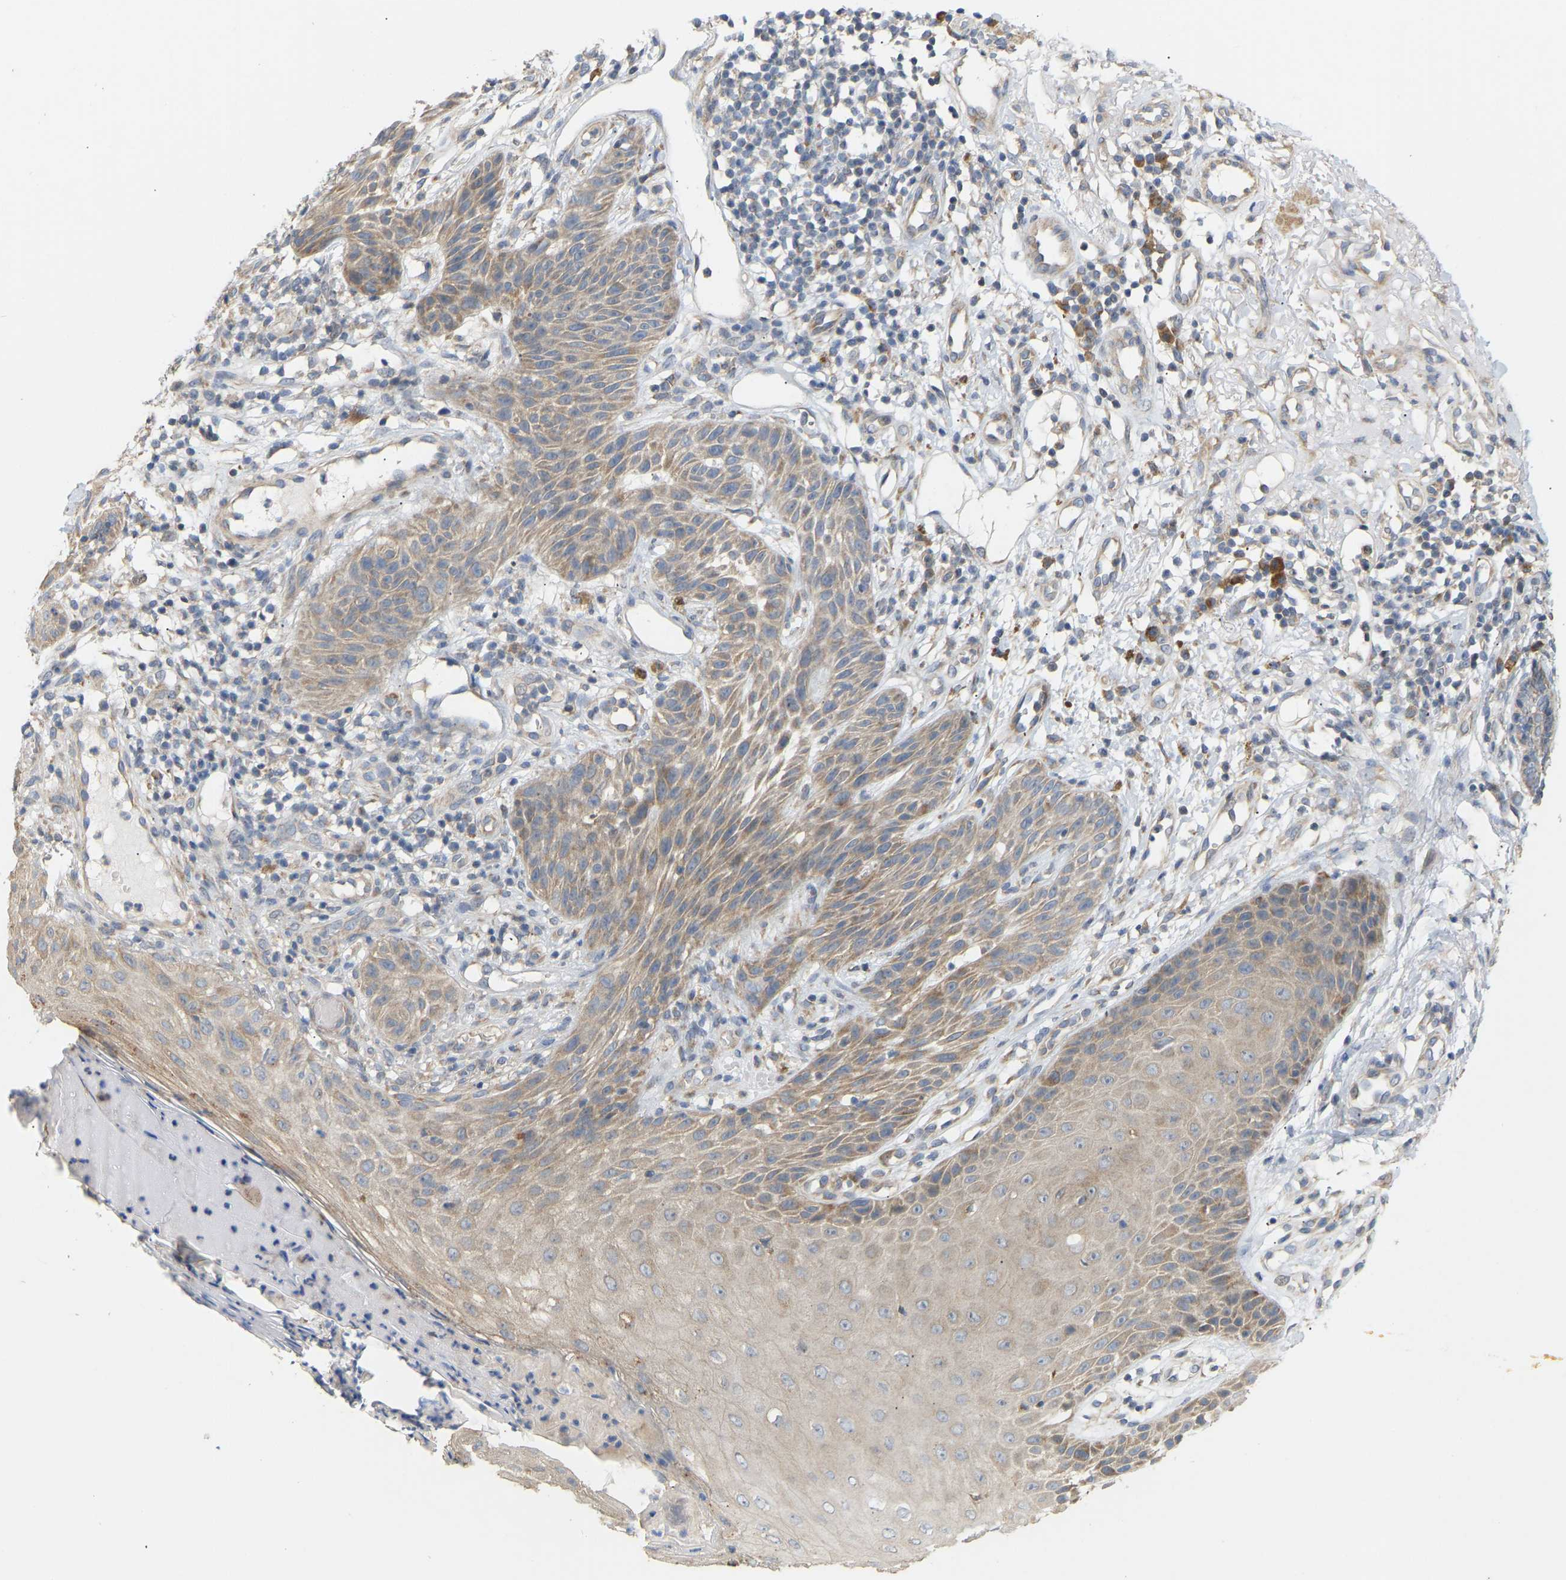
{"staining": {"intensity": "weak", "quantity": ">75%", "location": "cytoplasmic/membranous"}, "tissue": "skin cancer", "cell_type": "Tumor cells", "image_type": "cancer", "snomed": [{"axis": "morphology", "description": "Normal tissue, NOS"}, {"axis": "morphology", "description": "Basal cell carcinoma"}, {"axis": "topography", "description": "Skin"}], "caption": "A low amount of weak cytoplasmic/membranous staining is appreciated in approximately >75% of tumor cells in skin cancer tissue.", "gene": "HACD2", "patient": {"sex": "male", "age": 79}}